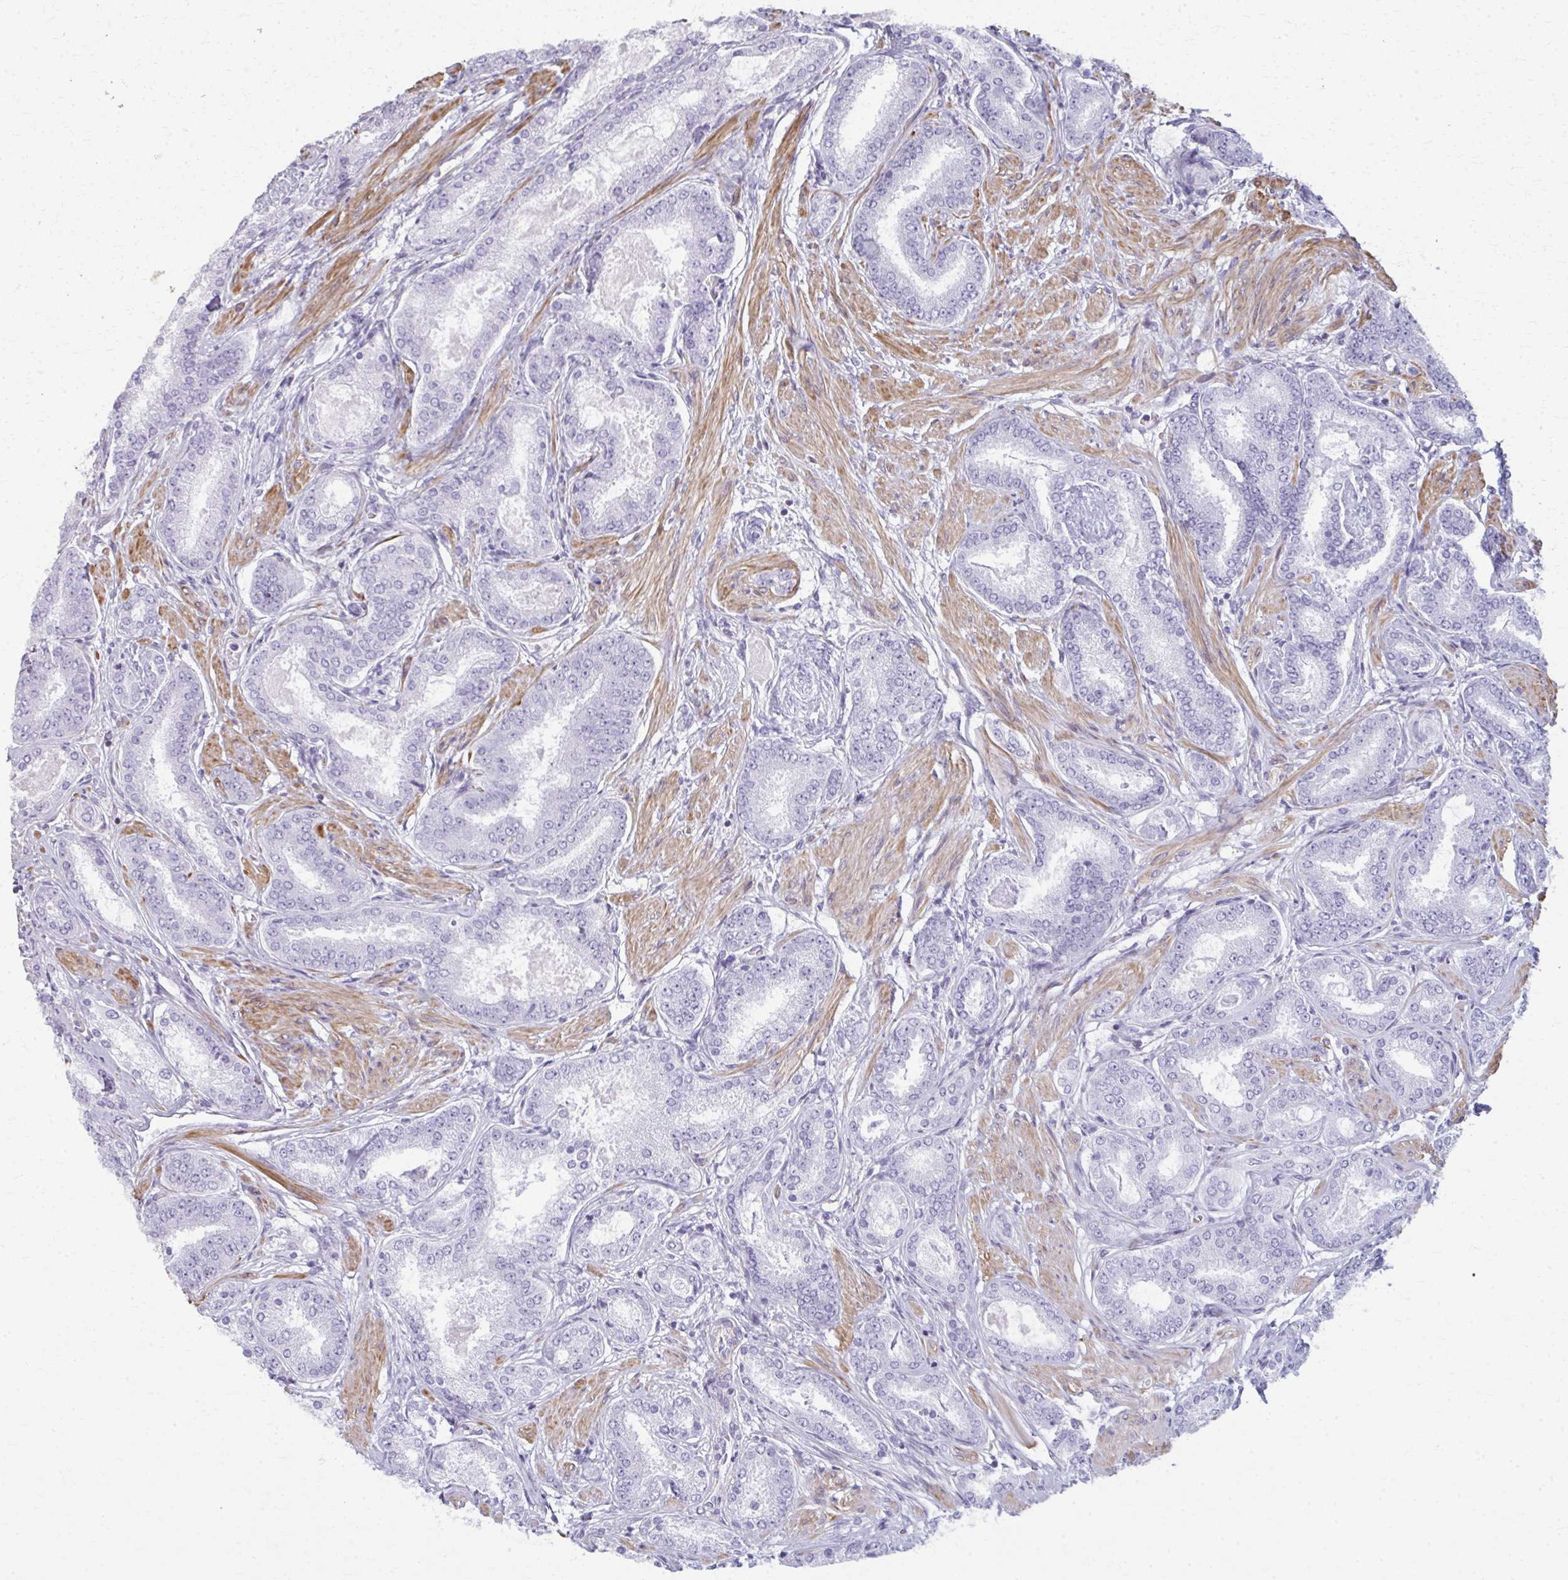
{"staining": {"intensity": "negative", "quantity": "none", "location": "none"}, "tissue": "prostate cancer", "cell_type": "Tumor cells", "image_type": "cancer", "snomed": [{"axis": "morphology", "description": "Adenocarcinoma, High grade"}, {"axis": "topography", "description": "Prostate"}], "caption": "High magnification brightfield microscopy of prostate cancer stained with DAB (brown) and counterstained with hematoxylin (blue): tumor cells show no significant staining.", "gene": "TENM4", "patient": {"sex": "male", "age": 63}}